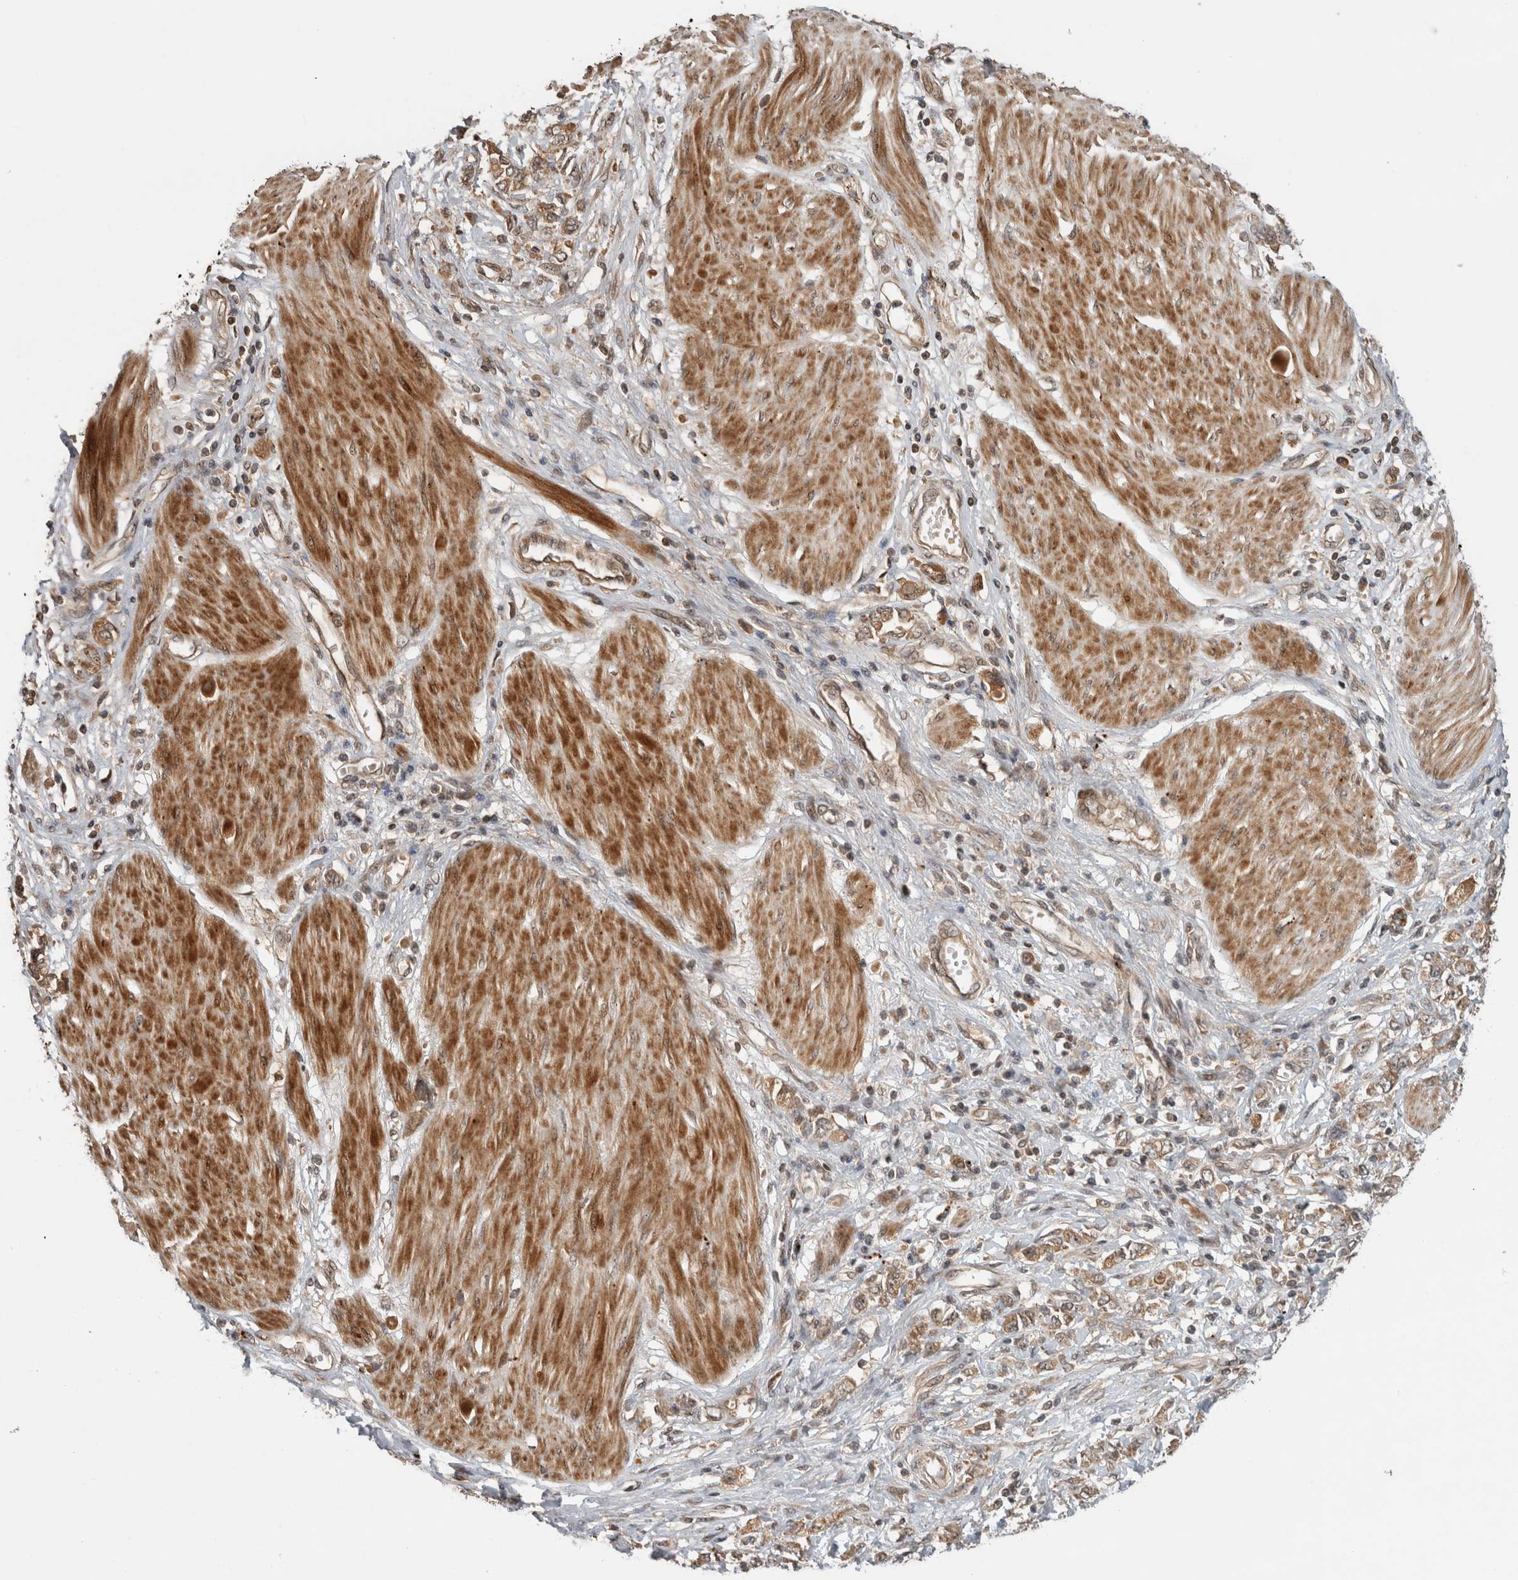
{"staining": {"intensity": "weak", "quantity": ">75%", "location": "cytoplasmic/membranous"}, "tissue": "stomach cancer", "cell_type": "Tumor cells", "image_type": "cancer", "snomed": [{"axis": "morphology", "description": "Adenocarcinoma, NOS"}, {"axis": "topography", "description": "Stomach"}], "caption": "Immunohistochemistry (IHC) micrograph of neoplastic tissue: human adenocarcinoma (stomach) stained using immunohistochemistry displays low levels of weak protein expression localized specifically in the cytoplasmic/membranous of tumor cells, appearing as a cytoplasmic/membranous brown color.", "gene": "PITPNC1", "patient": {"sex": "female", "age": 76}}